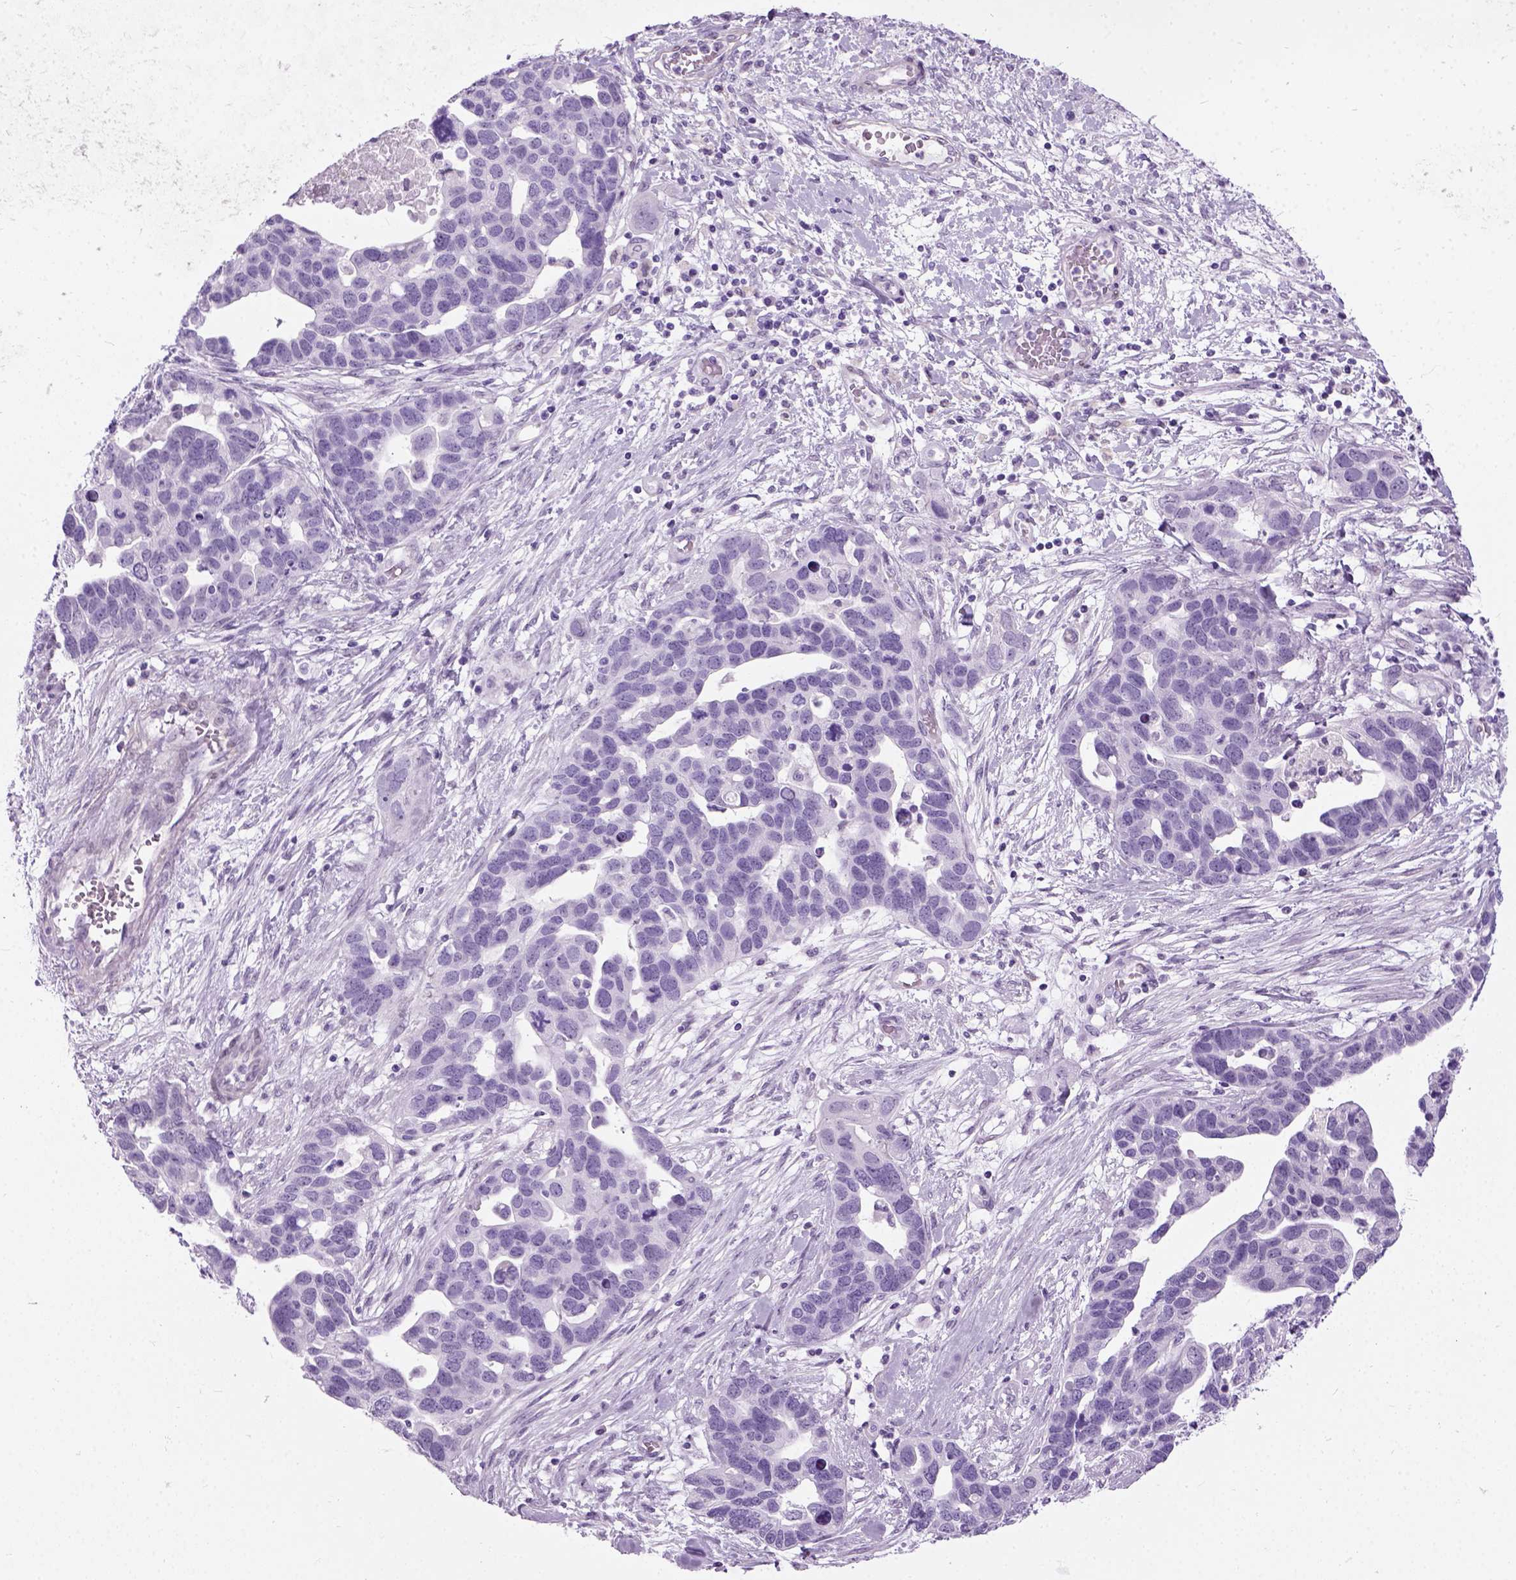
{"staining": {"intensity": "negative", "quantity": "none", "location": "none"}, "tissue": "ovarian cancer", "cell_type": "Tumor cells", "image_type": "cancer", "snomed": [{"axis": "morphology", "description": "Cystadenocarcinoma, serous, NOS"}, {"axis": "topography", "description": "Ovary"}], "caption": "DAB (3,3'-diaminobenzidine) immunohistochemical staining of human ovarian serous cystadenocarcinoma shows no significant expression in tumor cells.", "gene": "AXDND1", "patient": {"sex": "female", "age": 54}}